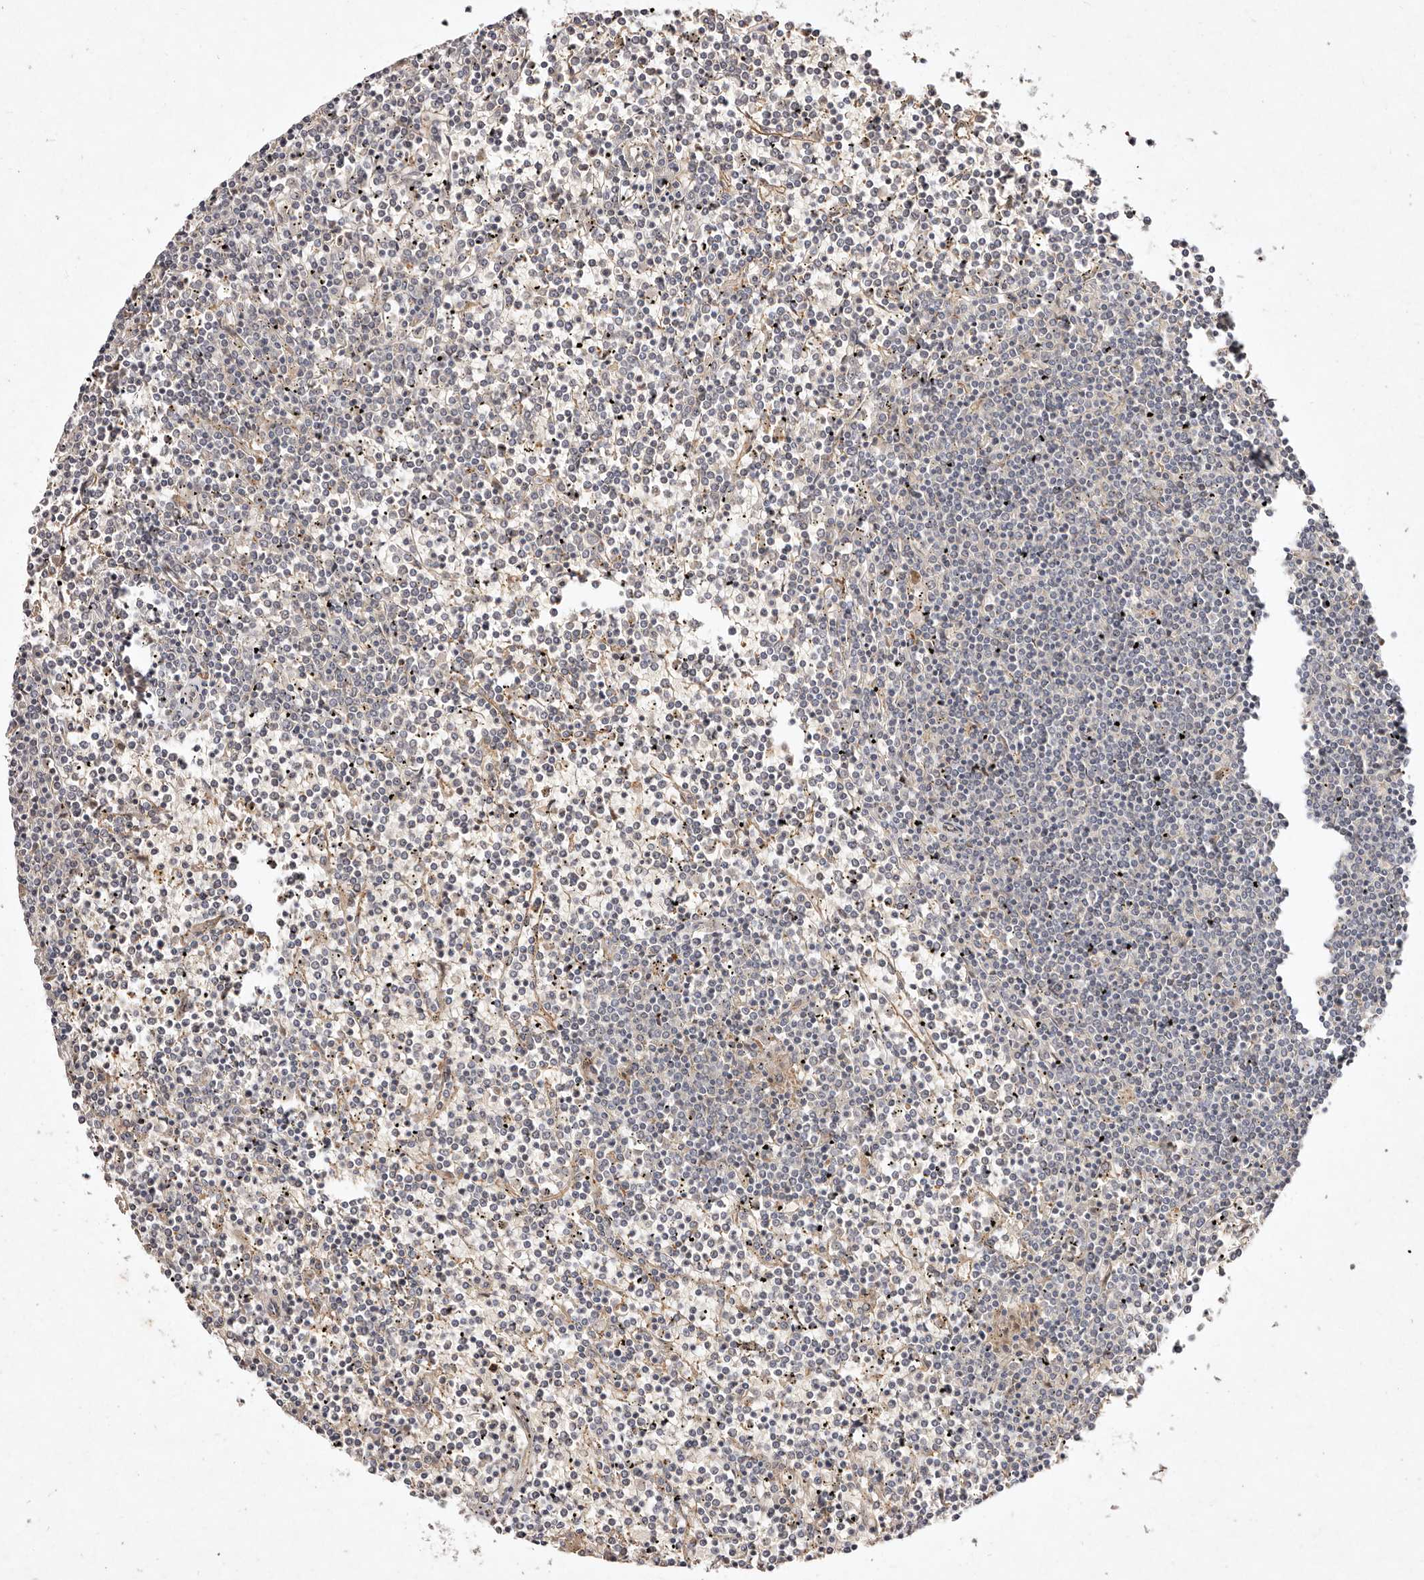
{"staining": {"intensity": "negative", "quantity": "none", "location": "none"}, "tissue": "lymphoma", "cell_type": "Tumor cells", "image_type": "cancer", "snomed": [{"axis": "morphology", "description": "Malignant lymphoma, non-Hodgkin's type, Low grade"}, {"axis": "topography", "description": "Spleen"}], "caption": "IHC micrograph of neoplastic tissue: human lymphoma stained with DAB (3,3'-diaminobenzidine) reveals no significant protein staining in tumor cells.", "gene": "MTMR11", "patient": {"sex": "female", "age": 19}}